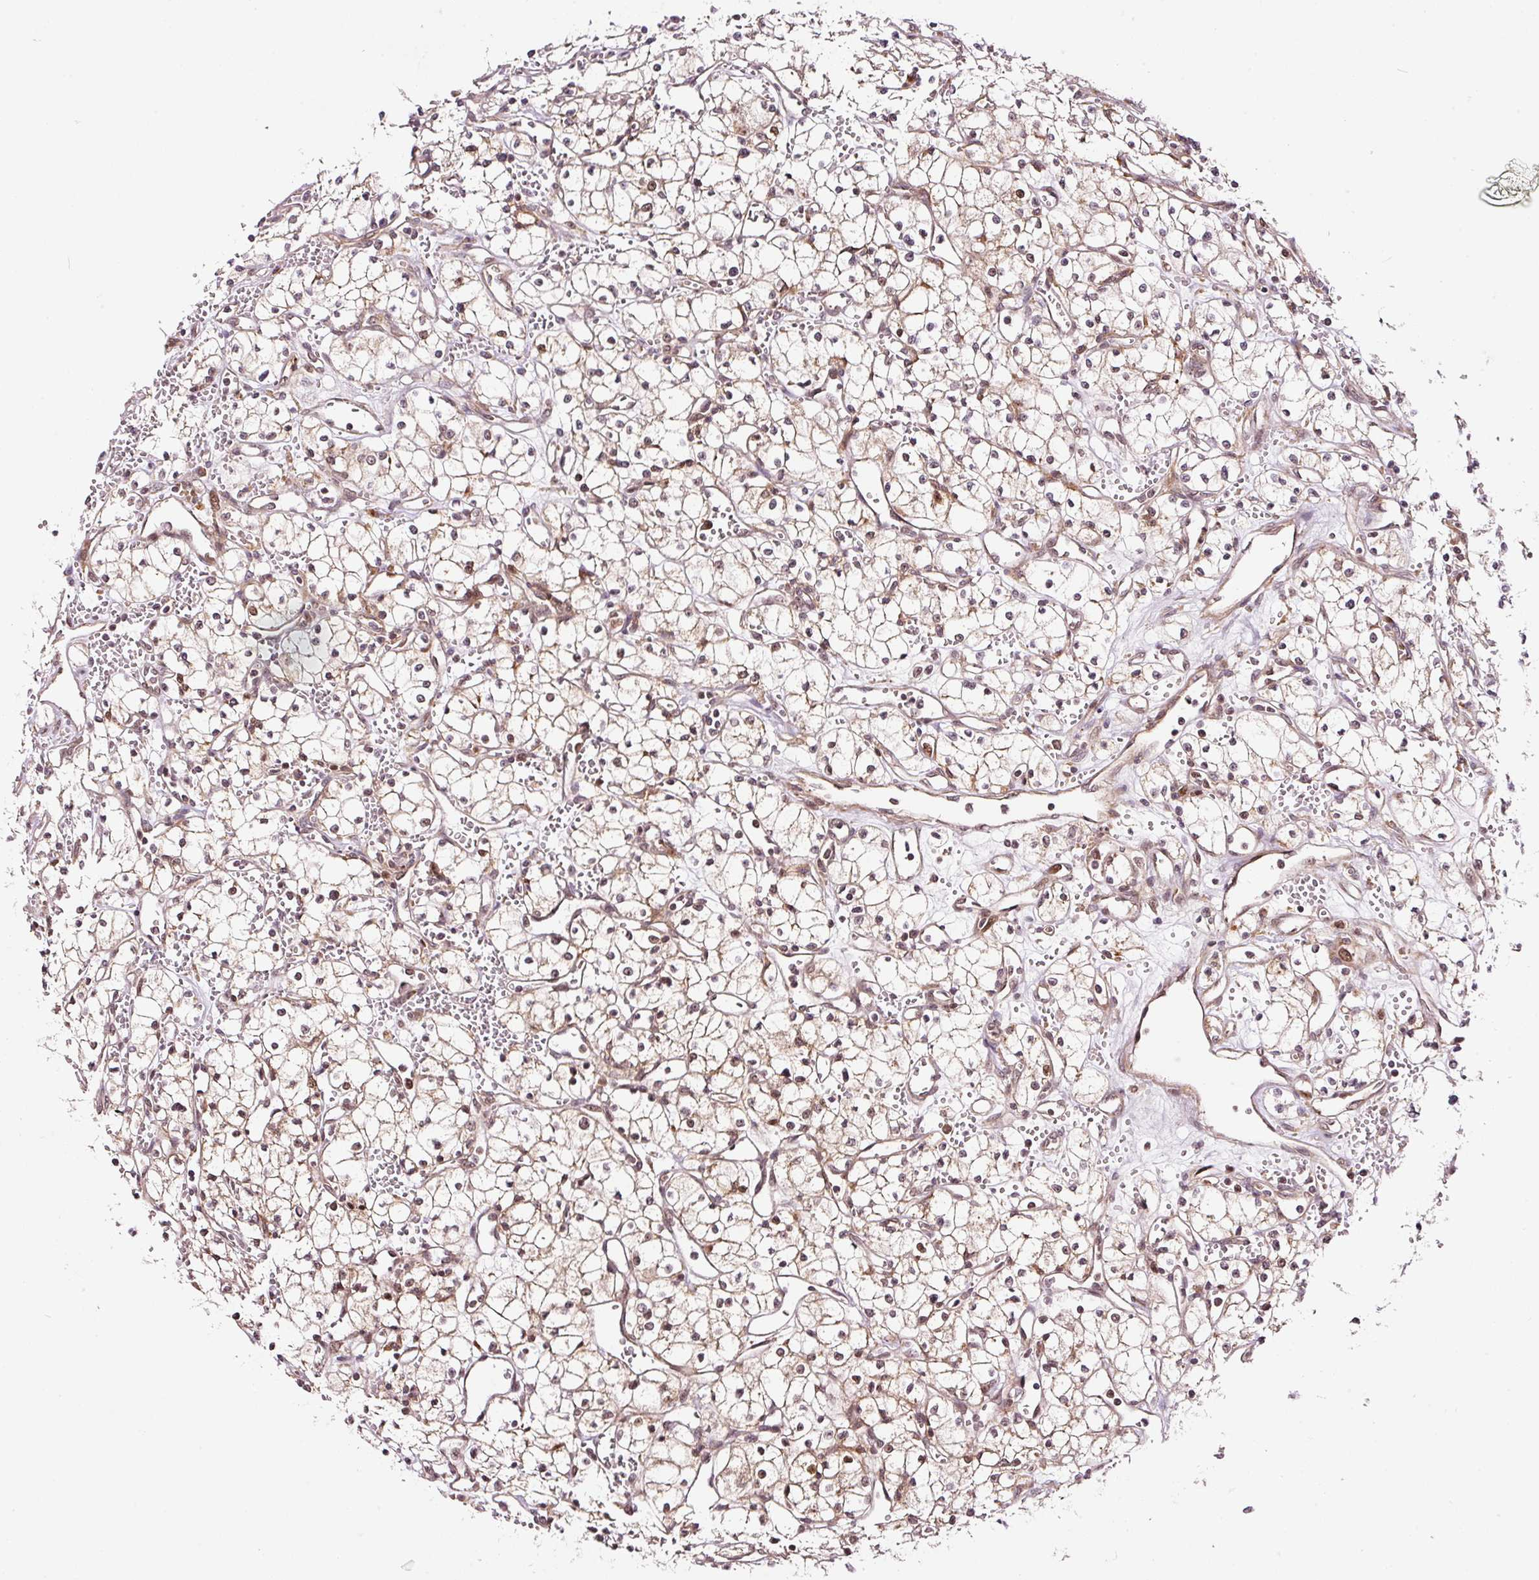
{"staining": {"intensity": "weak", "quantity": "25%-75%", "location": "nuclear"}, "tissue": "renal cancer", "cell_type": "Tumor cells", "image_type": "cancer", "snomed": [{"axis": "morphology", "description": "Adenocarcinoma, NOS"}, {"axis": "topography", "description": "Kidney"}], "caption": "IHC image of renal adenocarcinoma stained for a protein (brown), which displays low levels of weak nuclear expression in approximately 25%-75% of tumor cells.", "gene": "RFC4", "patient": {"sex": "male", "age": 59}}